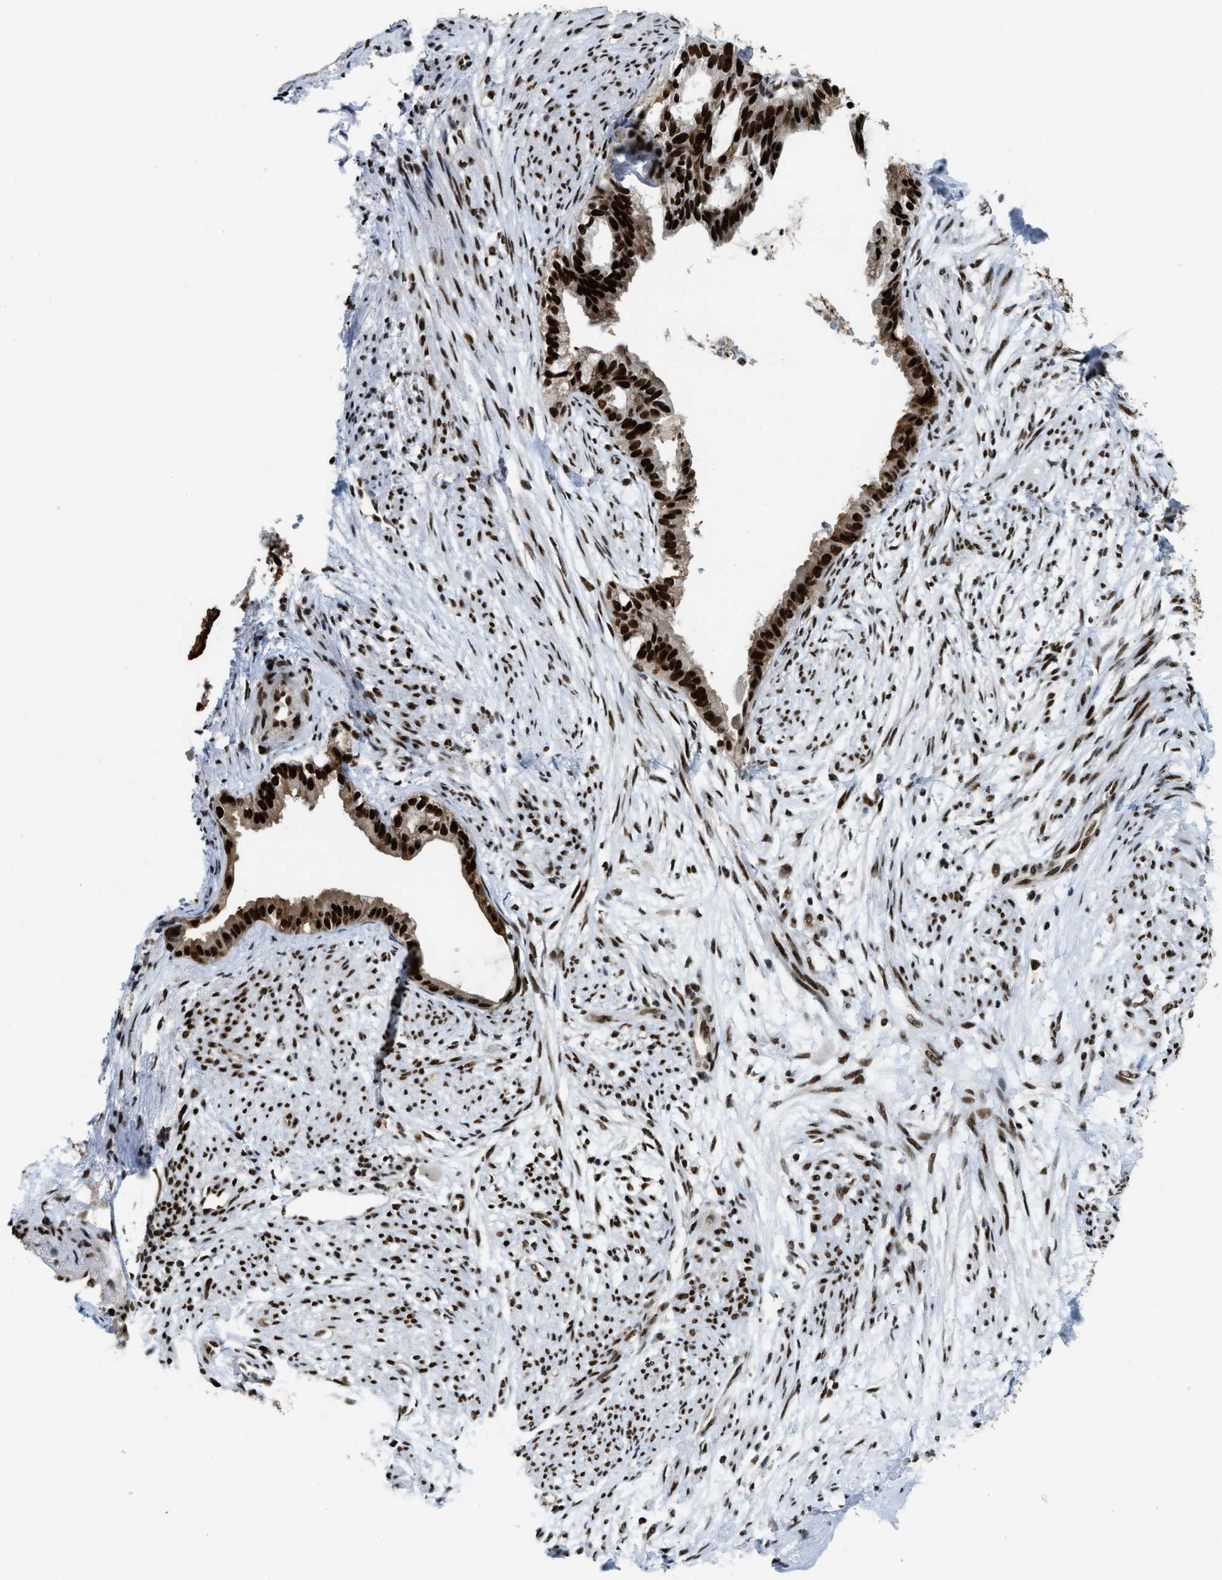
{"staining": {"intensity": "strong", "quantity": ">75%", "location": "nuclear"}, "tissue": "cervical cancer", "cell_type": "Tumor cells", "image_type": "cancer", "snomed": [{"axis": "morphology", "description": "Normal tissue, NOS"}, {"axis": "morphology", "description": "Adenocarcinoma, NOS"}, {"axis": "topography", "description": "Cervix"}, {"axis": "topography", "description": "Endometrium"}], "caption": "Immunohistochemical staining of human cervical adenocarcinoma displays strong nuclear protein expression in approximately >75% of tumor cells. The staining was performed using DAB, with brown indicating positive protein expression. Nuclei are stained blue with hematoxylin.", "gene": "NUMA1", "patient": {"sex": "female", "age": 86}}